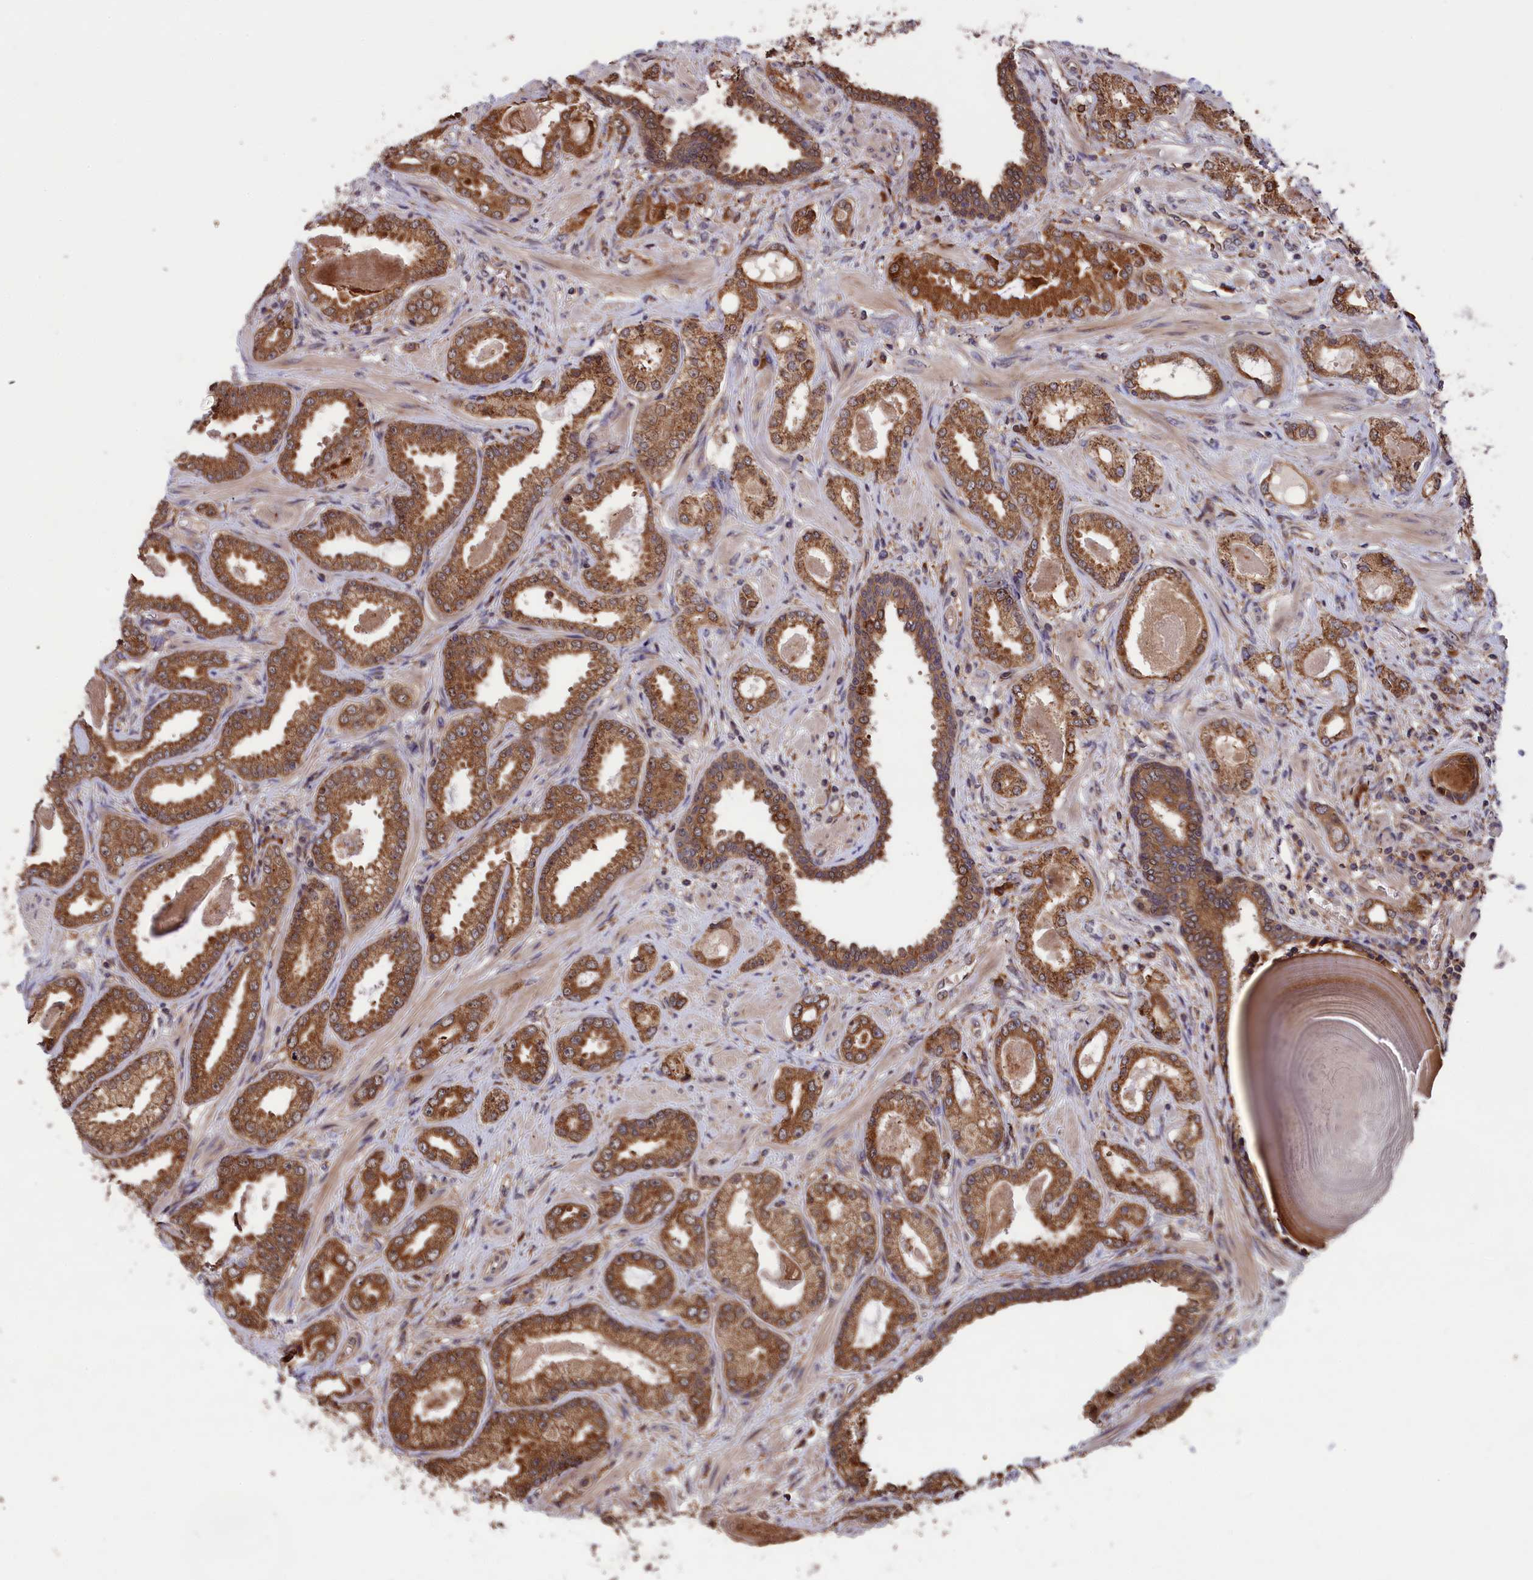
{"staining": {"intensity": "moderate", "quantity": ">75%", "location": "cytoplasmic/membranous"}, "tissue": "prostate cancer", "cell_type": "Tumor cells", "image_type": "cancer", "snomed": [{"axis": "morphology", "description": "Adenocarcinoma, Low grade"}, {"axis": "topography", "description": "Prostate"}], "caption": "Moderate cytoplasmic/membranous expression for a protein is seen in approximately >75% of tumor cells of prostate cancer using IHC.", "gene": "PLA2G4C", "patient": {"sex": "male", "age": 64}}